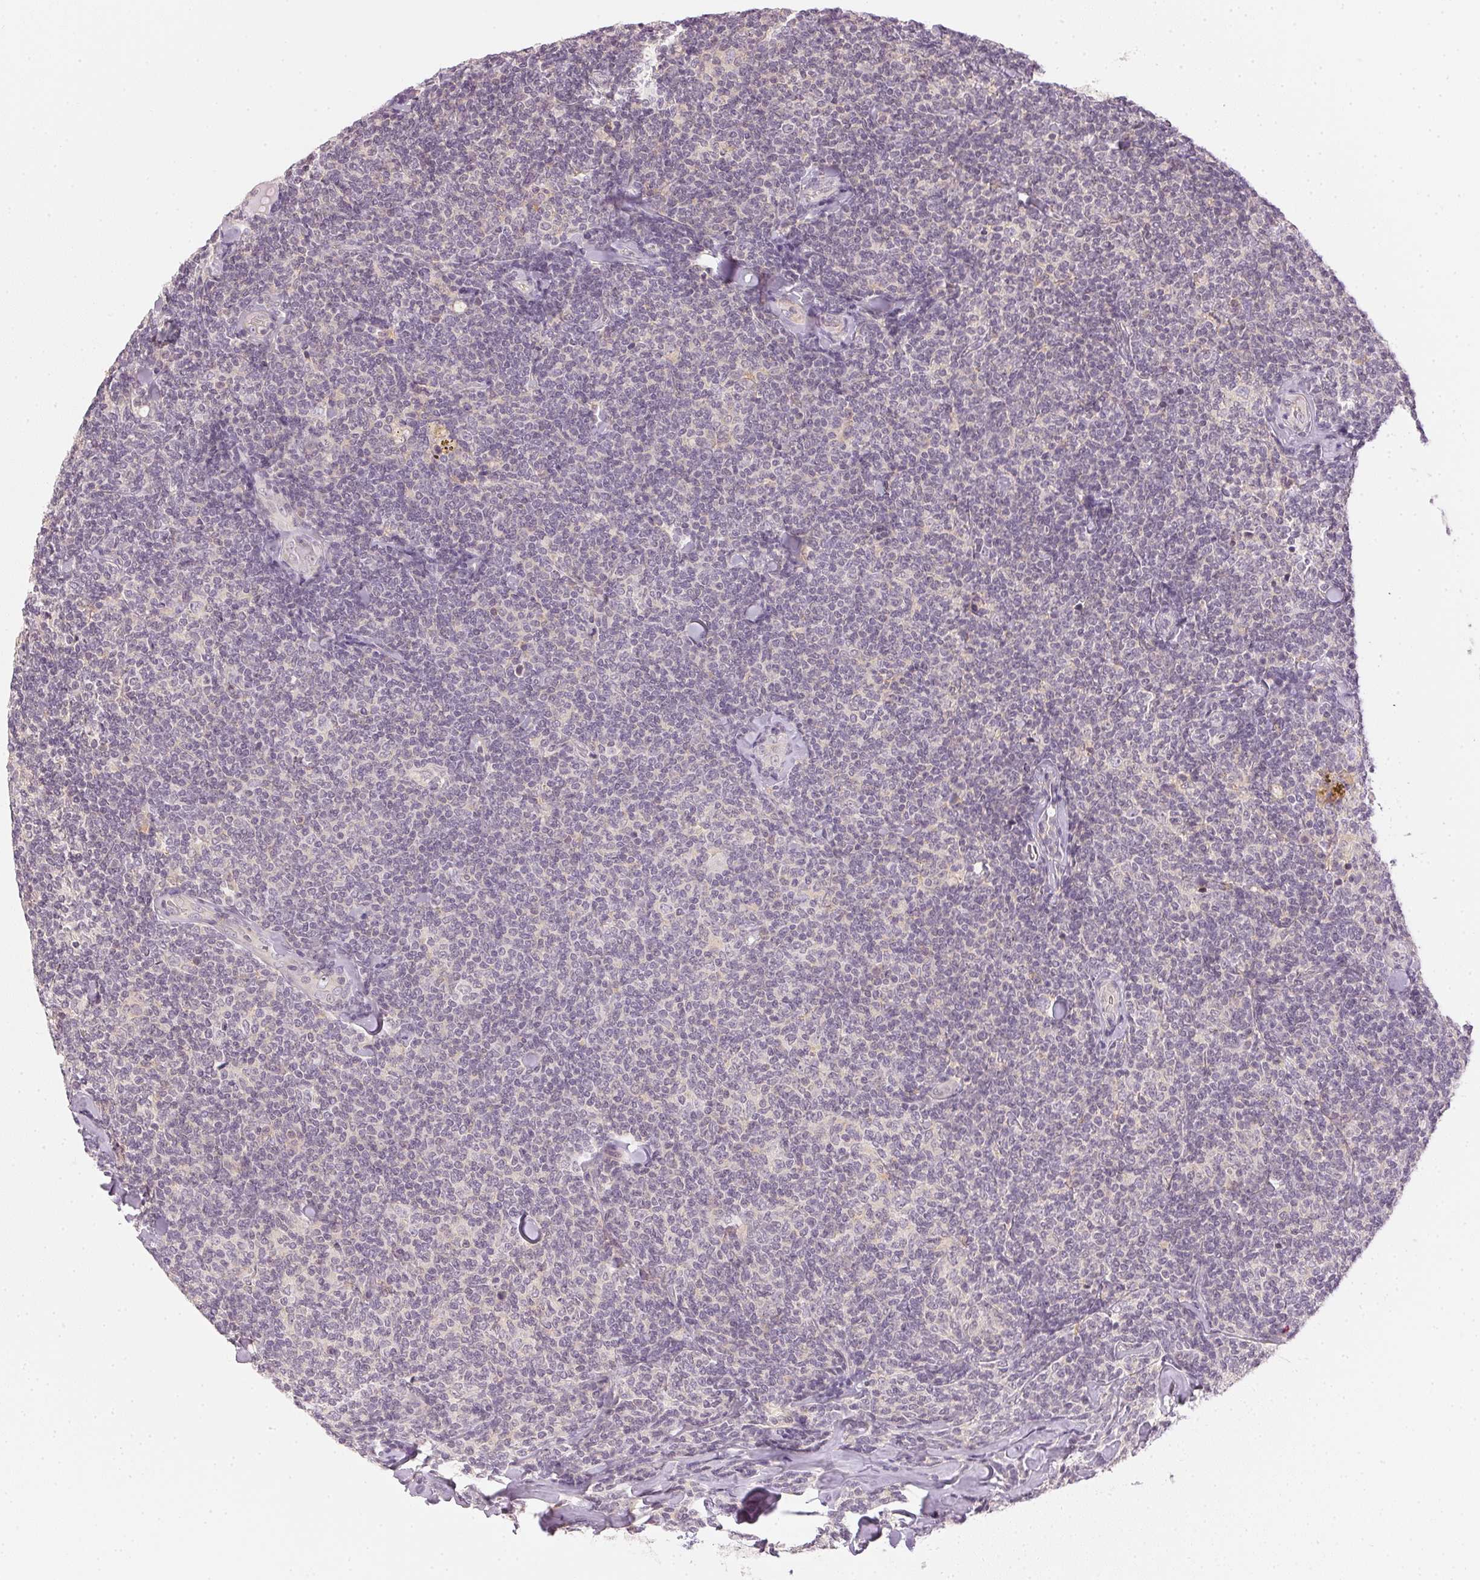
{"staining": {"intensity": "negative", "quantity": "none", "location": "none"}, "tissue": "lymphoma", "cell_type": "Tumor cells", "image_type": "cancer", "snomed": [{"axis": "morphology", "description": "Malignant lymphoma, non-Hodgkin's type, Low grade"}, {"axis": "topography", "description": "Lymph node"}], "caption": "High magnification brightfield microscopy of lymphoma stained with DAB (brown) and counterstained with hematoxylin (blue): tumor cells show no significant staining.", "gene": "KPRP", "patient": {"sex": "female", "age": 56}}